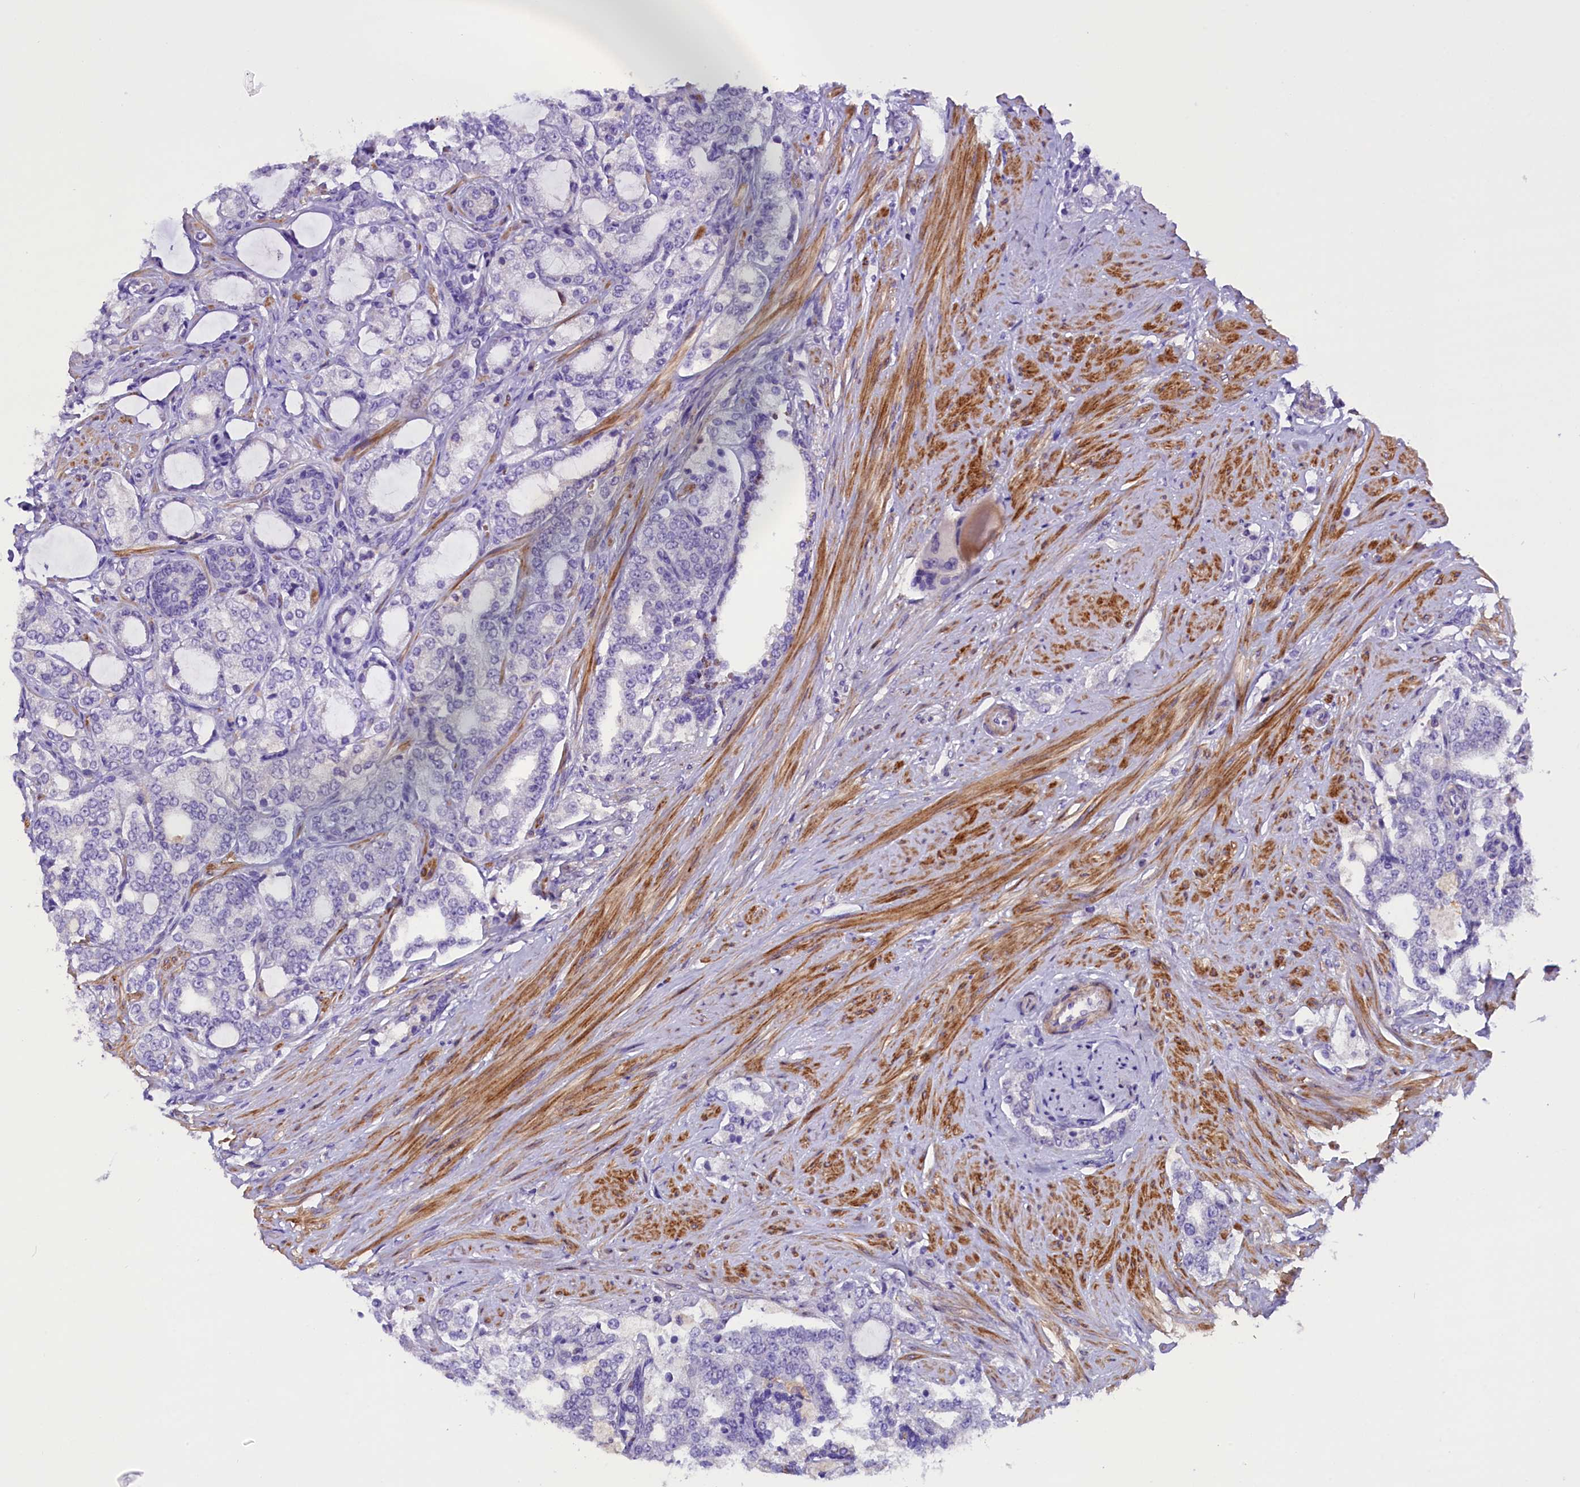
{"staining": {"intensity": "negative", "quantity": "none", "location": "none"}, "tissue": "prostate cancer", "cell_type": "Tumor cells", "image_type": "cancer", "snomed": [{"axis": "morphology", "description": "Adenocarcinoma, High grade"}, {"axis": "topography", "description": "Prostate"}], "caption": "DAB (3,3'-diaminobenzidine) immunohistochemical staining of prostate cancer reveals no significant expression in tumor cells. Nuclei are stained in blue.", "gene": "MEX3B", "patient": {"sex": "male", "age": 64}}